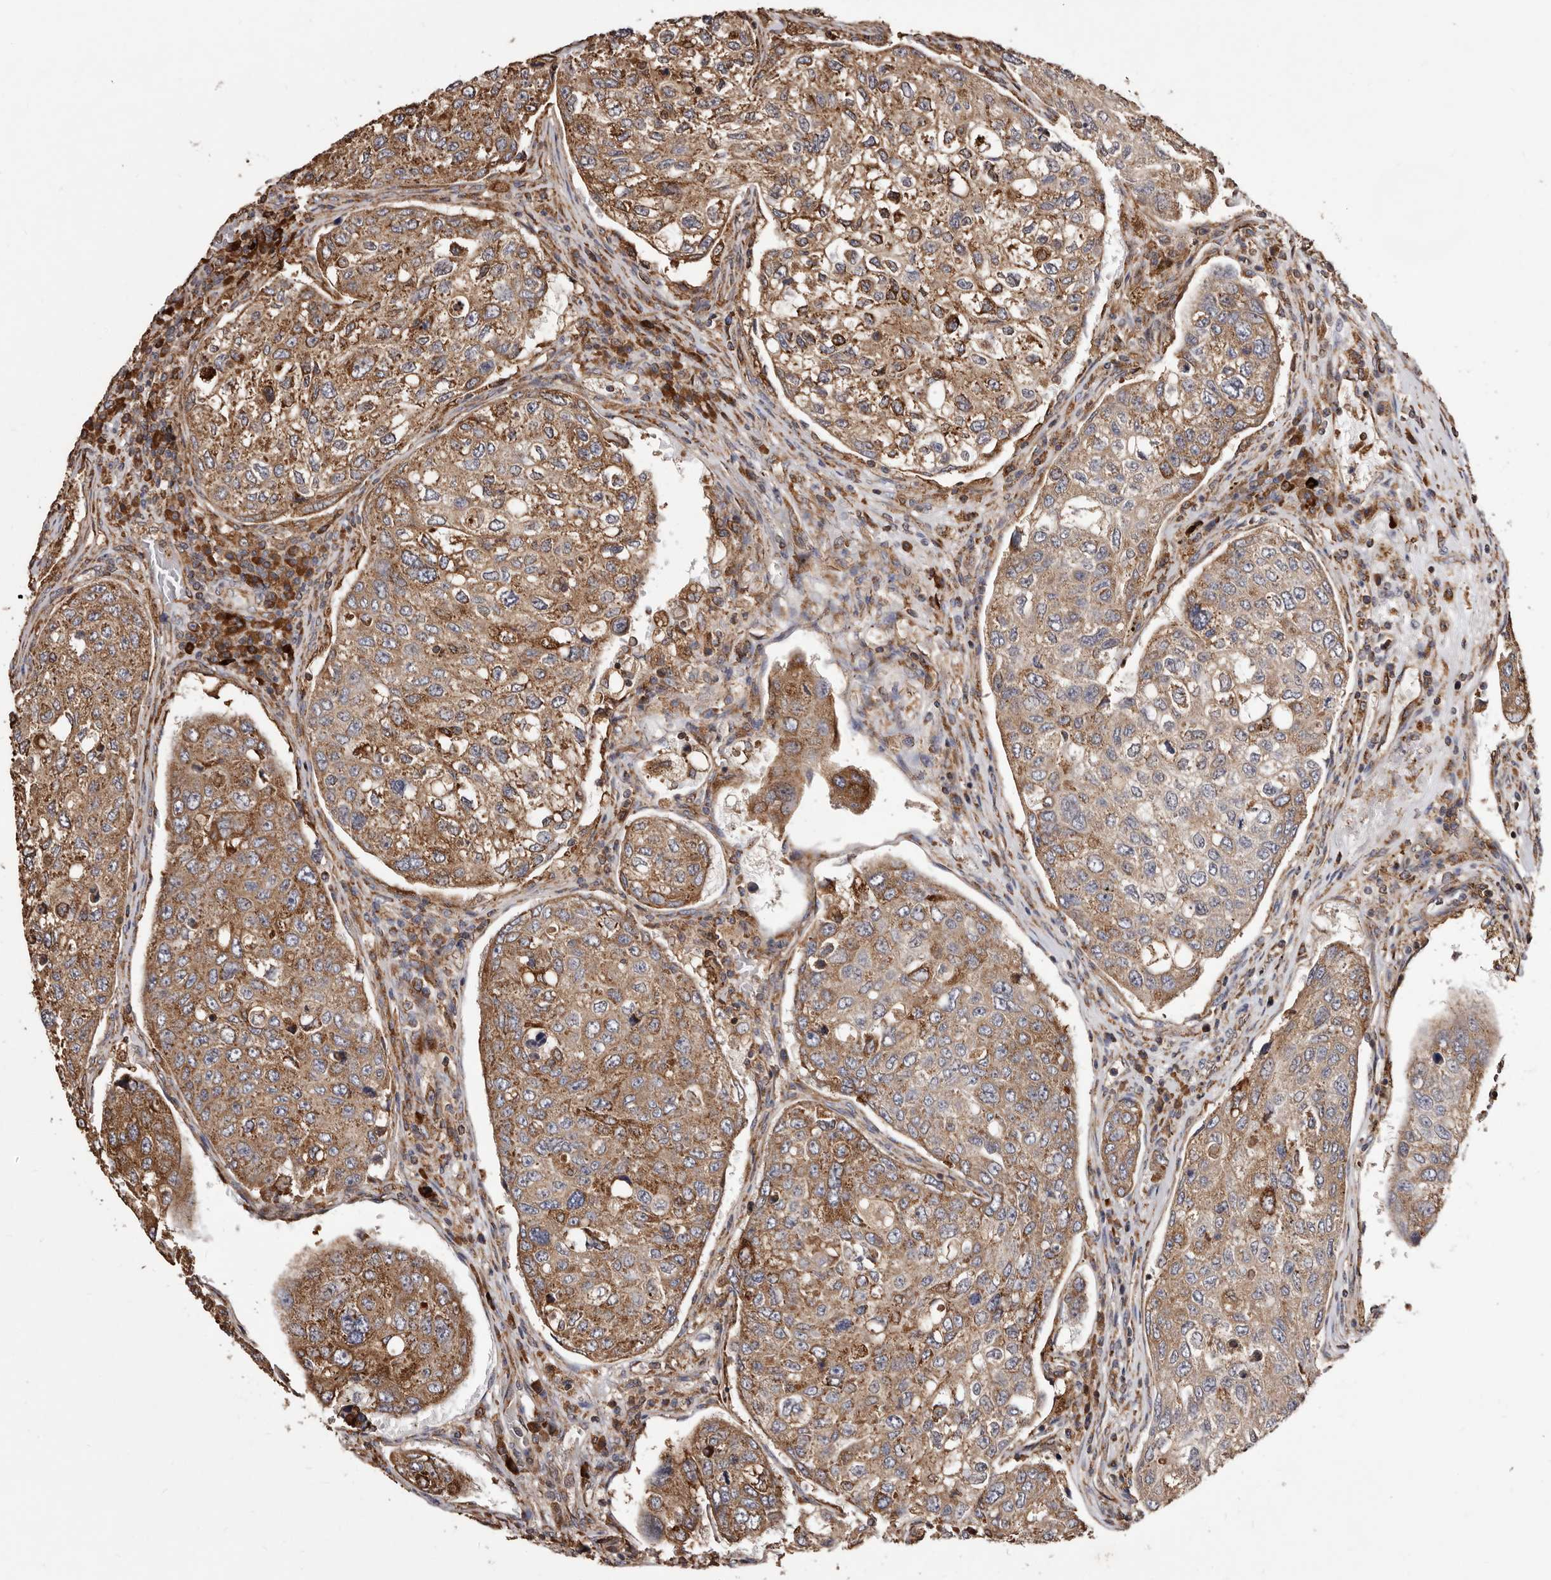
{"staining": {"intensity": "moderate", "quantity": ">75%", "location": "cytoplasmic/membranous"}, "tissue": "urothelial cancer", "cell_type": "Tumor cells", "image_type": "cancer", "snomed": [{"axis": "morphology", "description": "Urothelial carcinoma, High grade"}, {"axis": "topography", "description": "Lymph node"}, {"axis": "topography", "description": "Urinary bladder"}], "caption": "Urothelial cancer was stained to show a protein in brown. There is medium levels of moderate cytoplasmic/membranous staining in approximately >75% of tumor cells. (Brightfield microscopy of DAB IHC at high magnification).", "gene": "STEAP2", "patient": {"sex": "male", "age": 51}}